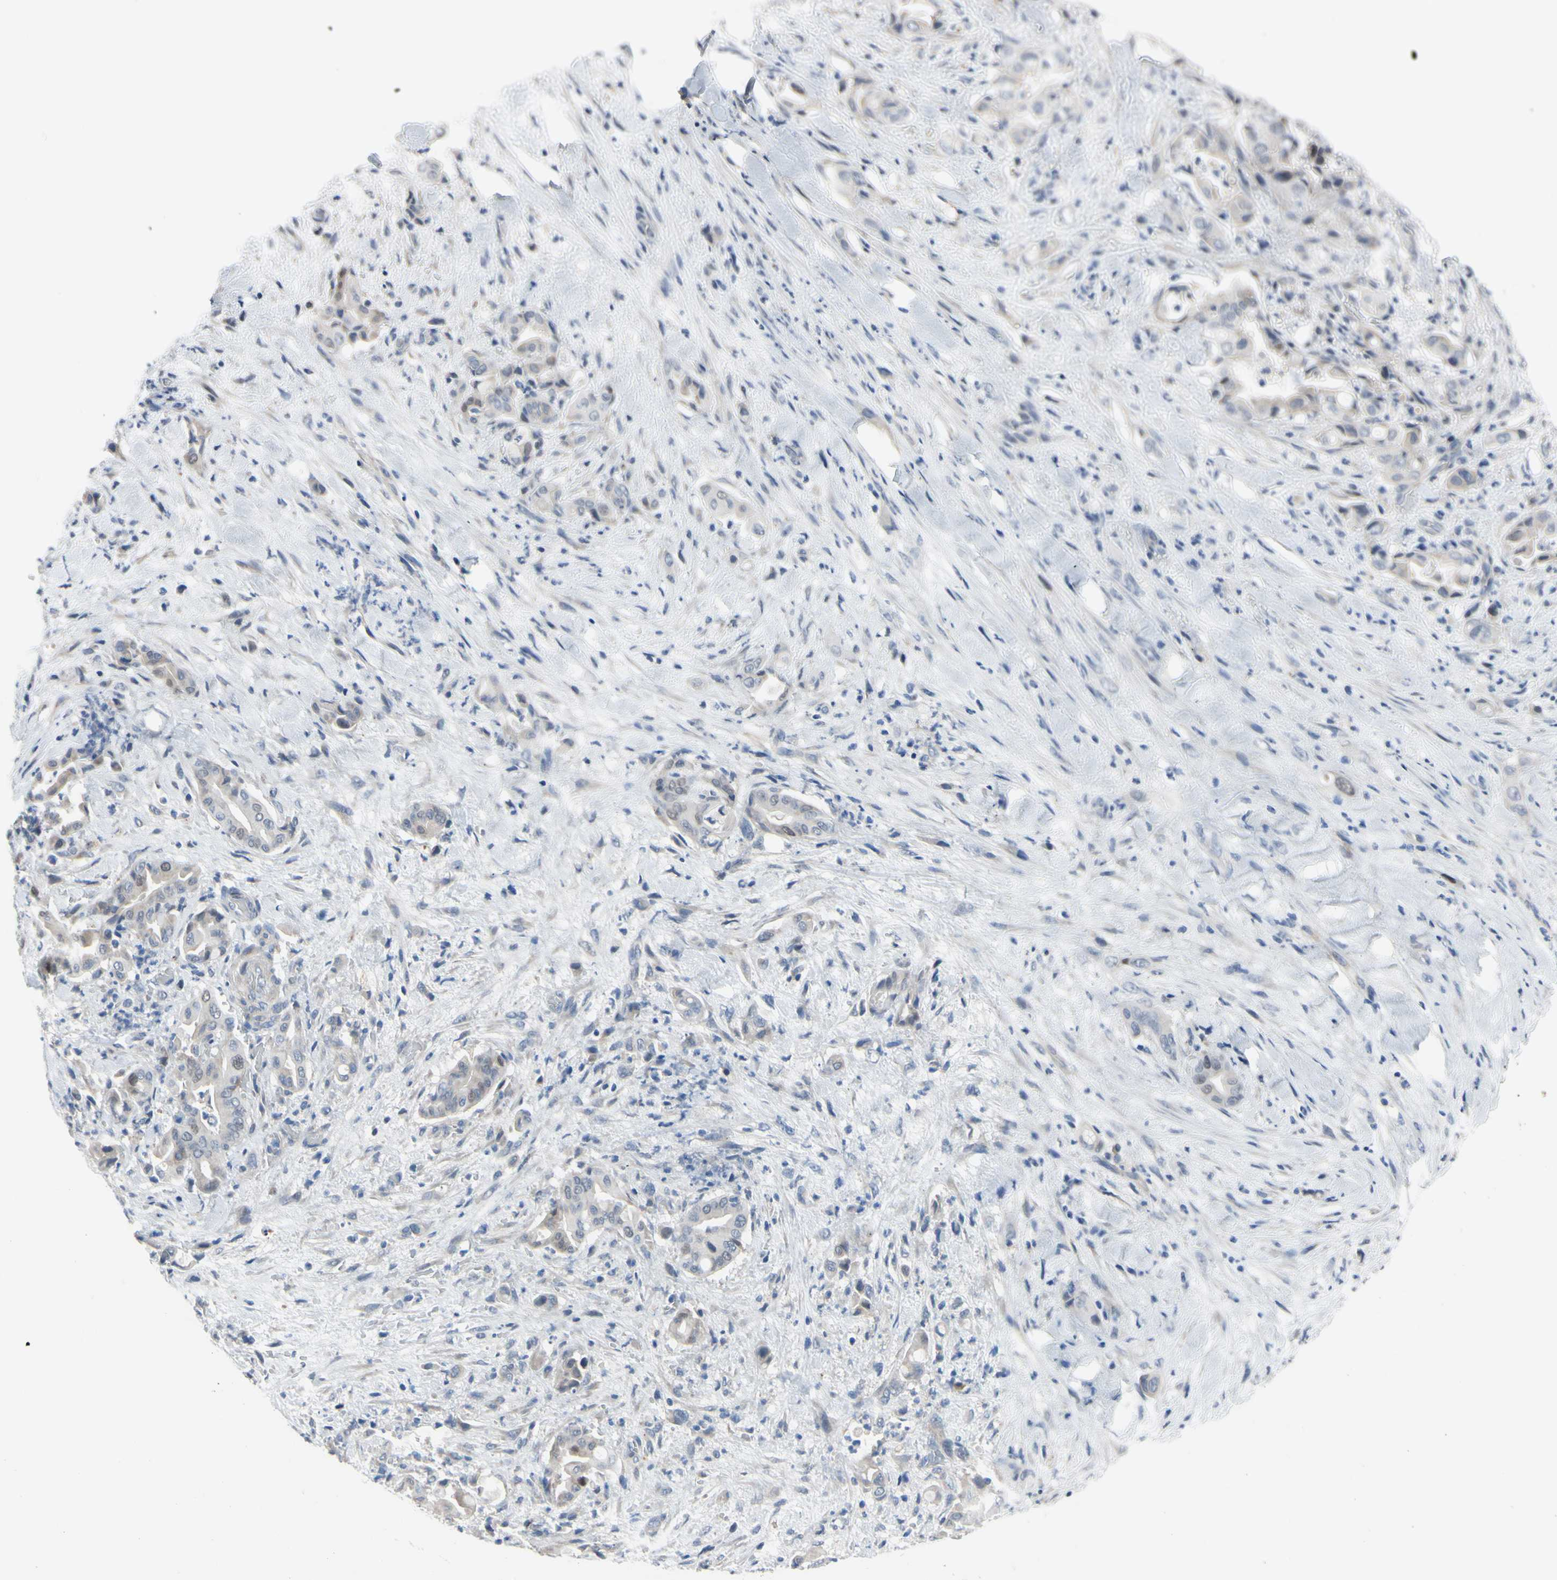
{"staining": {"intensity": "weak", "quantity": "<25%", "location": "nuclear"}, "tissue": "liver cancer", "cell_type": "Tumor cells", "image_type": "cancer", "snomed": [{"axis": "morphology", "description": "Cholangiocarcinoma"}, {"axis": "topography", "description": "Liver"}], "caption": "There is no significant positivity in tumor cells of cholangiocarcinoma (liver). Nuclei are stained in blue.", "gene": "LHX9", "patient": {"sex": "female", "age": 68}}